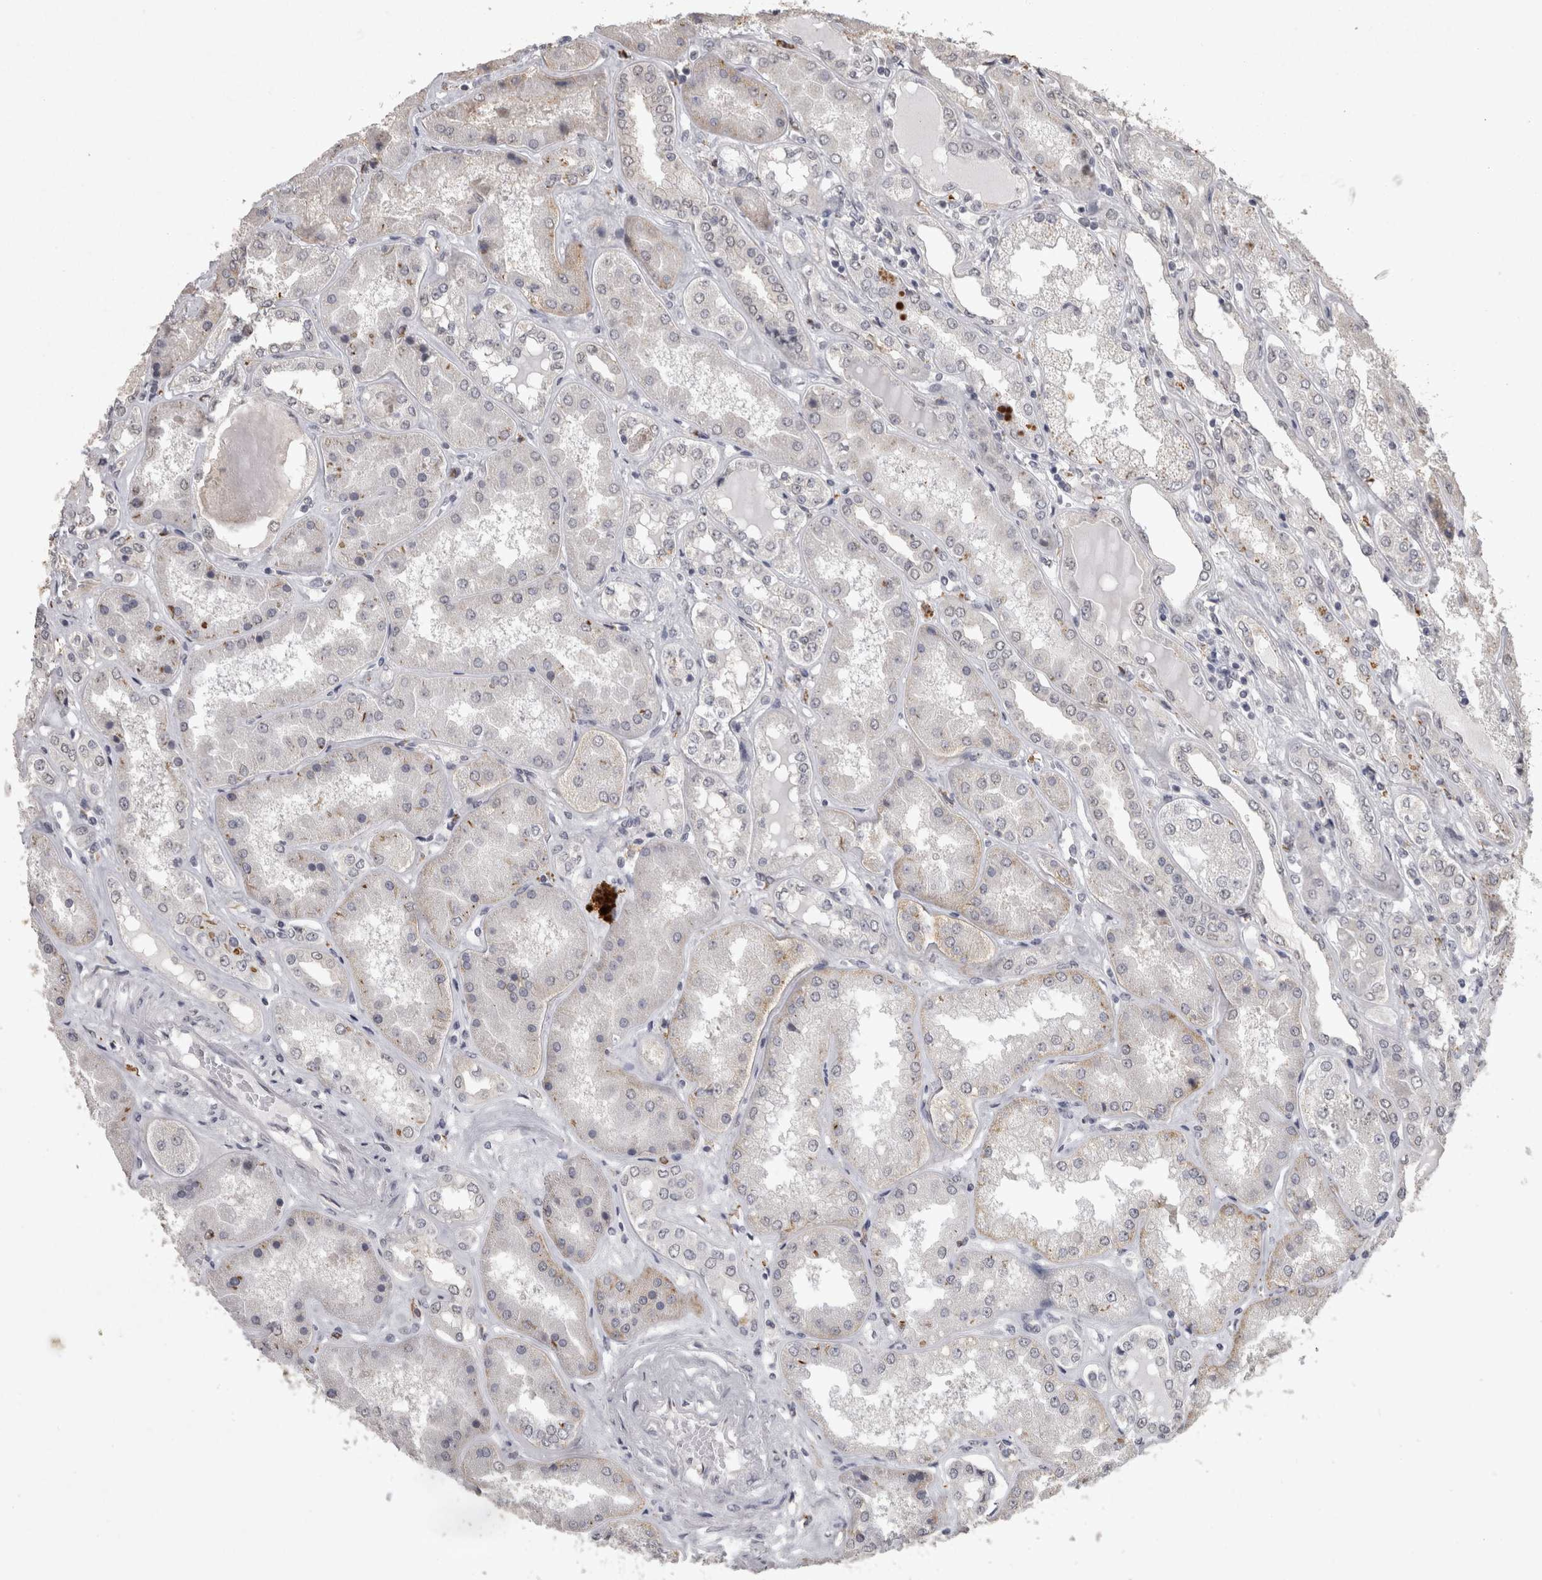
{"staining": {"intensity": "weak", "quantity": "<25%", "location": "nuclear"}, "tissue": "kidney", "cell_type": "Cells in glomeruli", "image_type": "normal", "snomed": [{"axis": "morphology", "description": "Normal tissue, NOS"}, {"axis": "topography", "description": "Kidney"}], "caption": "The photomicrograph displays no staining of cells in glomeruli in benign kidney.", "gene": "MEP1A", "patient": {"sex": "female", "age": 56}}